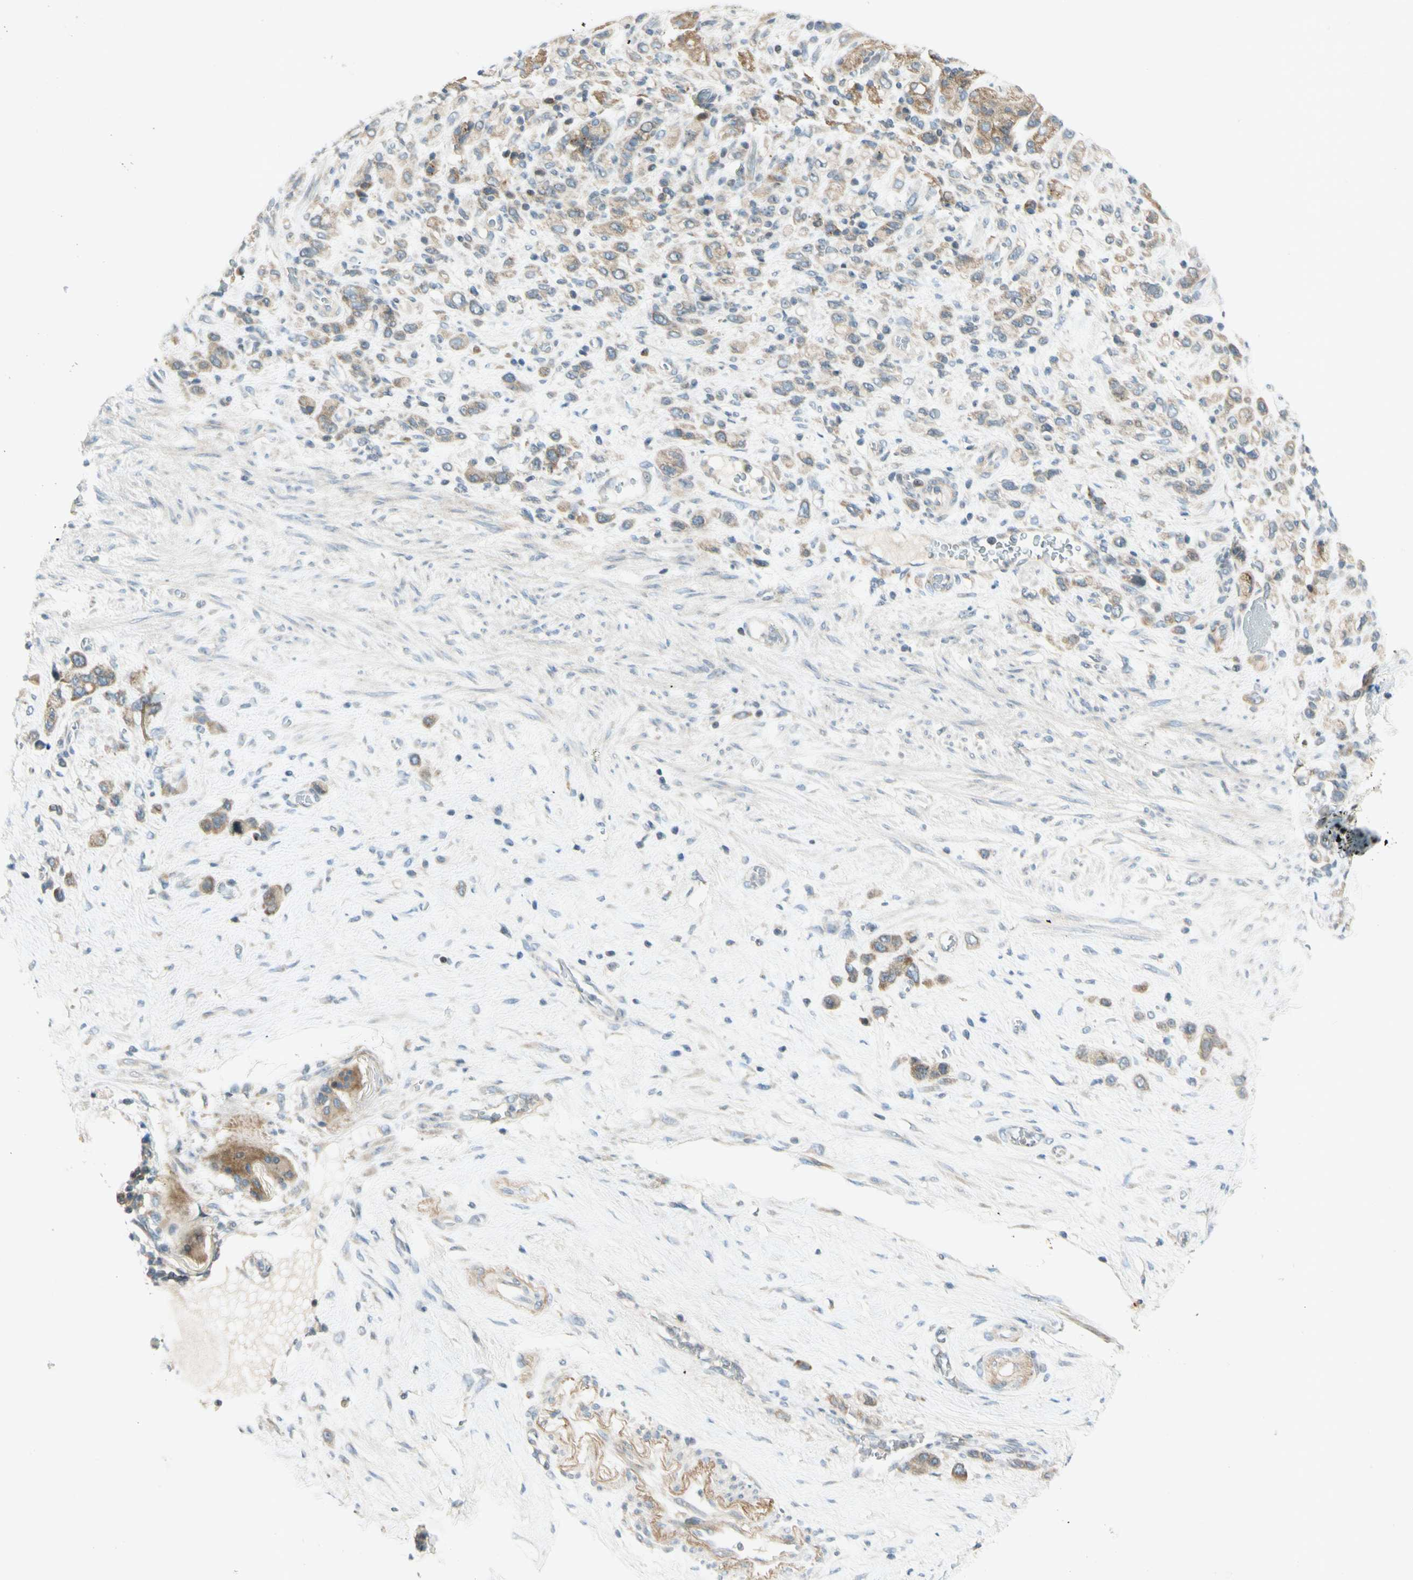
{"staining": {"intensity": "weak", "quantity": "25%-75%", "location": "cytoplasmic/membranous"}, "tissue": "stomach cancer", "cell_type": "Tumor cells", "image_type": "cancer", "snomed": [{"axis": "morphology", "description": "Adenocarcinoma, NOS"}, {"axis": "morphology", "description": "Adenocarcinoma, High grade"}, {"axis": "topography", "description": "Stomach, upper"}, {"axis": "topography", "description": "Stomach, lower"}], "caption": "A brown stain shows weak cytoplasmic/membranous expression of a protein in stomach cancer tumor cells. (DAB IHC, brown staining for protein, blue staining for nuclei).", "gene": "ETF1", "patient": {"sex": "female", "age": 65}}